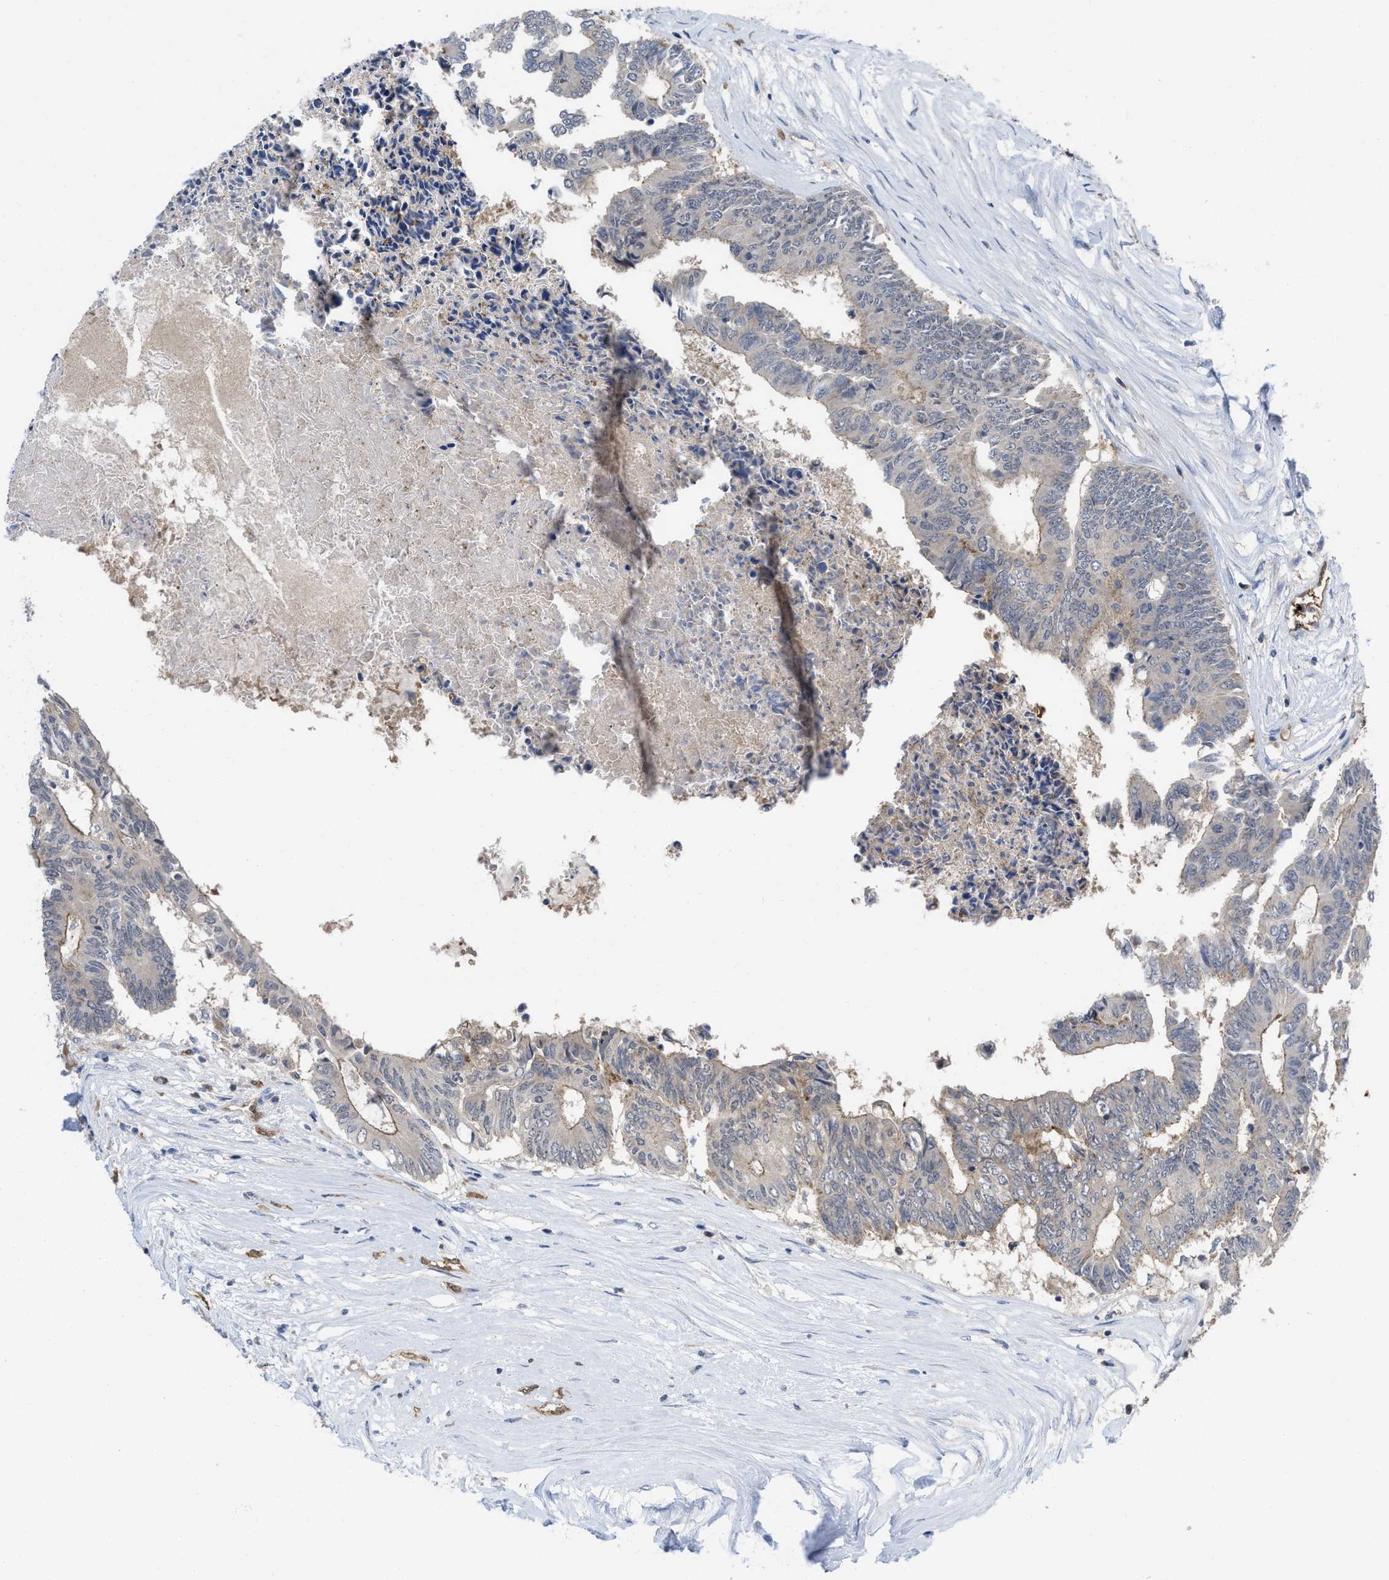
{"staining": {"intensity": "negative", "quantity": "none", "location": "none"}, "tissue": "colorectal cancer", "cell_type": "Tumor cells", "image_type": "cancer", "snomed": [{"axis": "morphology", "description": "Adenocarcinoma, NOS"}, {"axis": "topography", "description": "Rectum"}], "caption": "This is an immunohistochemistry (IHC) histopathology image of human colorectal adenocarcinoma. There is no positivity in tumor cells.", "gene": "LDAF1", "patient": {"sex": "male", "age": 63}}